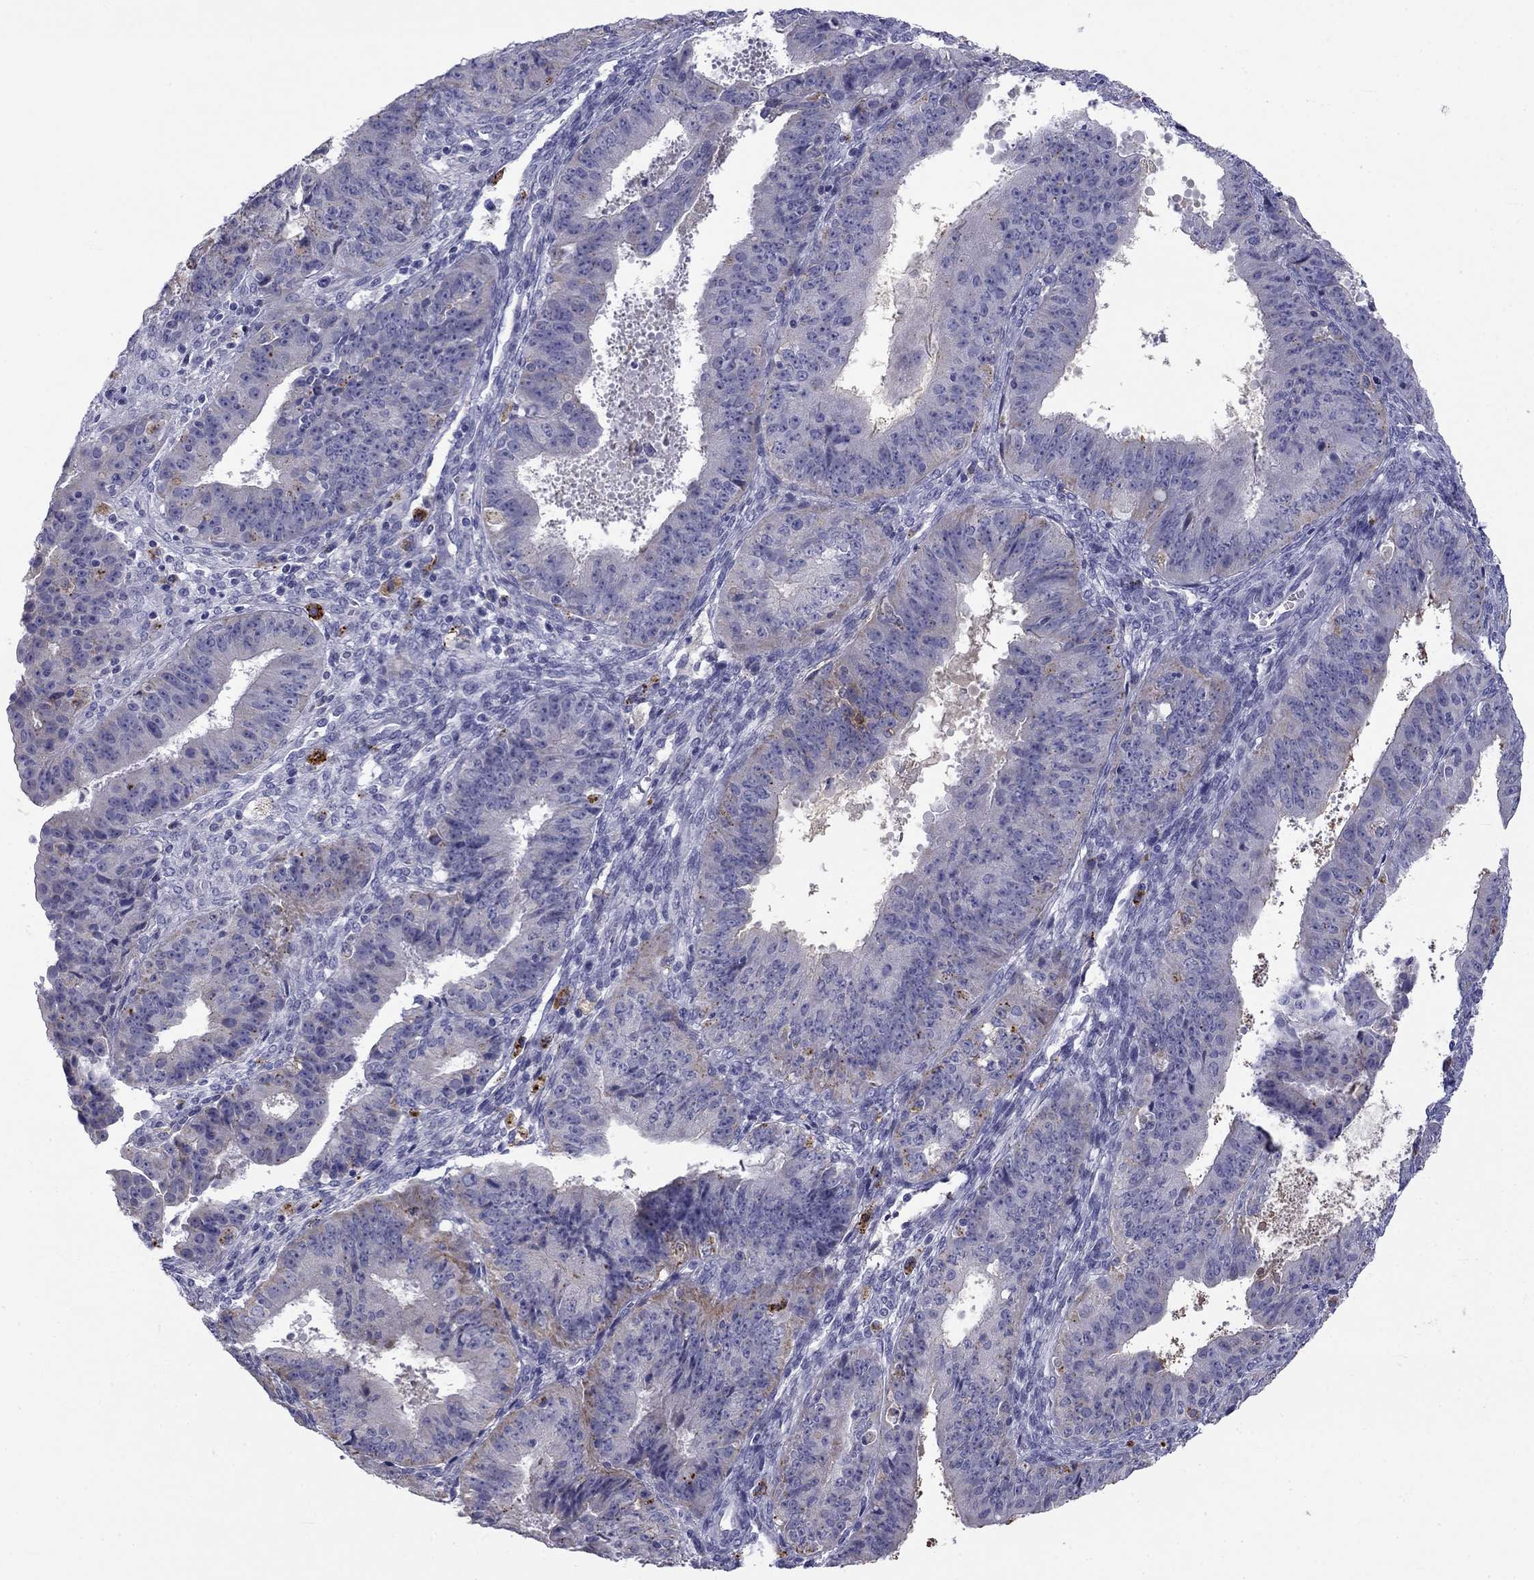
{"staining": {"intensity": "negative", "quantity": "none", "location": "none"}, "tissue": "ovarian cancer", "cell_type": "Tumor cells", "image_type": "cancer", "snomed": [{"axis": "morphology", "description": "Carcinoma, endometroid"}, {"axis": "topography", "description": "Ovary"}], "caption": "An immunohistochemistry photomicrograph of ovarian cancer (endometroid carcinoma) is shown. There is no staining in tumor cells of ovarian cancer (endometroid carcinoma). (DAB (3,3'-diaminobenzidine) immunohistochemistry visualized using brightfield microscopy, high magnification).", "gene": "CLPSL2", "patient": {"sex": "female", "age": 42}}